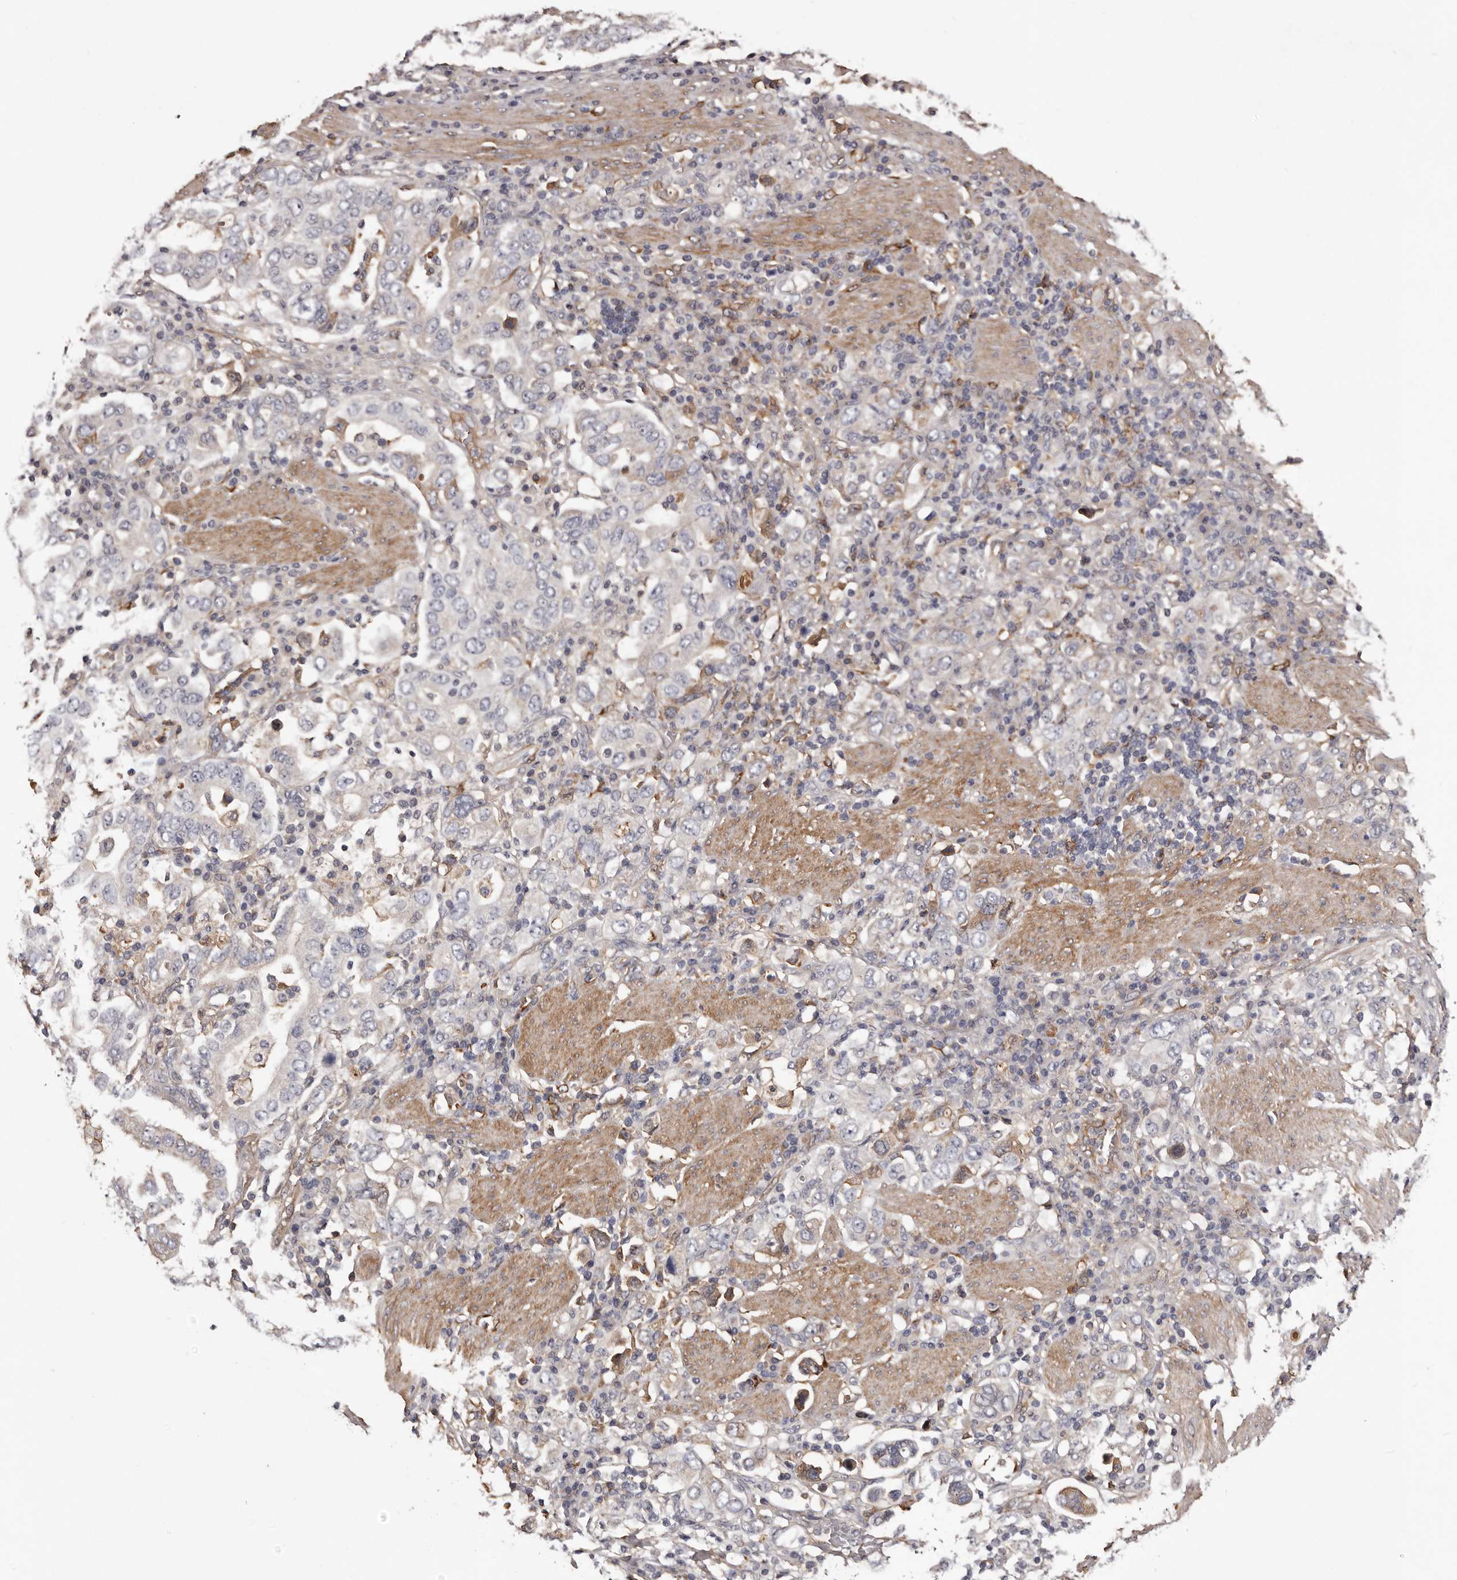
{"staining": {"intensity": "negative", "quantity": "none", "location": "none"}, "tissue": "stomach cancer", "cell_type": "Tumor cells", "image_type": "cancer", "snomed": [{"axis": "morphology", "description": "Adenocarcinoma, NOS"}, {"axis": "topography", "description": "Stomach, upper"}], "caption": "This is an immunohistochemistry (IHC) image of human stomach adenocarcinoma. There is no expression in tumor cells.", "gene": "CYP1B1", "patient": {"sex": "male", "age": 62}}